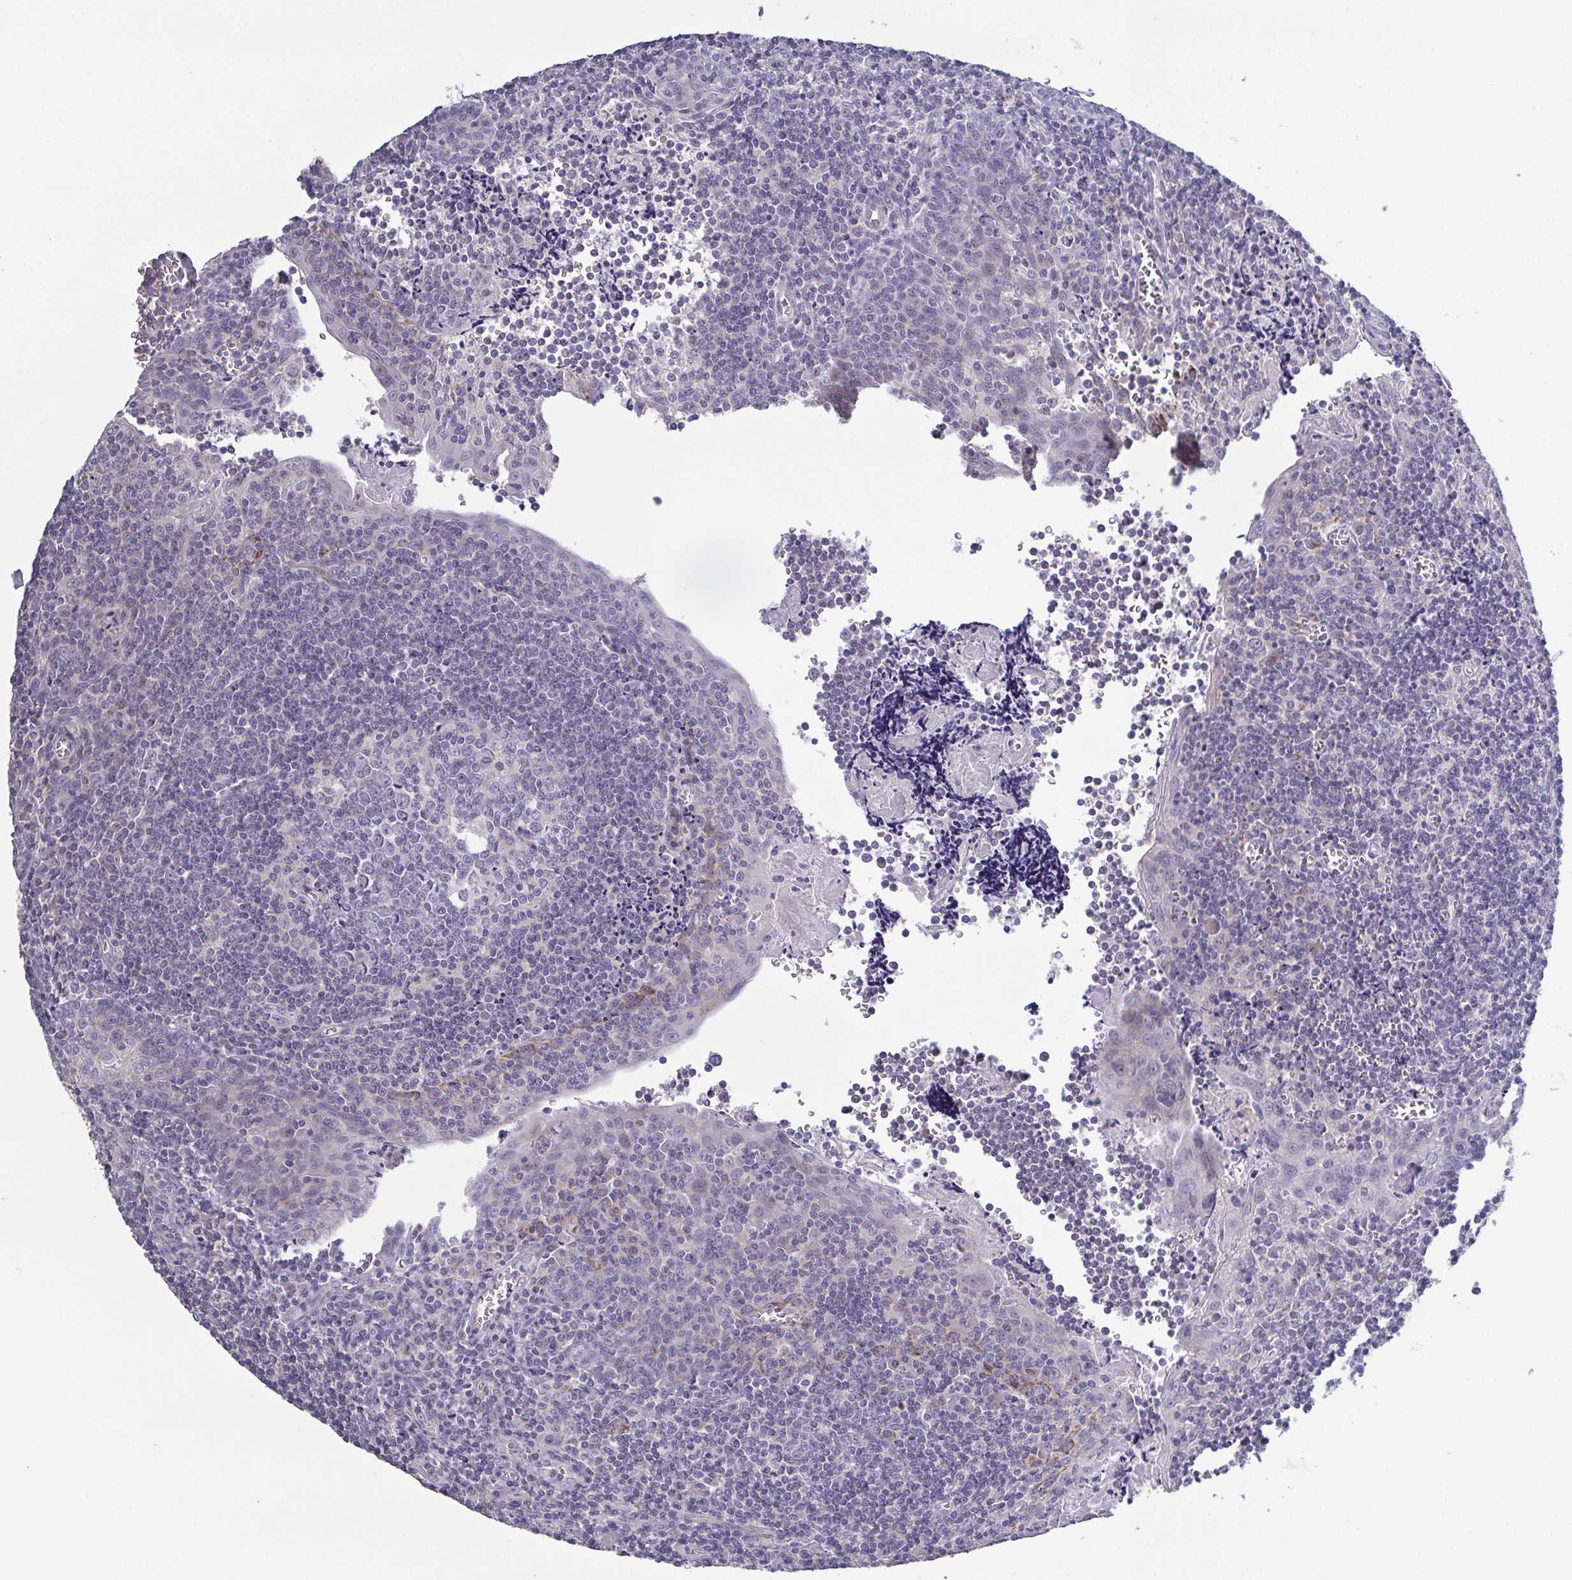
{"staining": {"intensity": "negative", "quantity": "none", "location": "none"}, "tissue": "tonsil", "cell_type": "Germinal center cells", "image_type": "normal", "snomed": [{"axis": "morphology", "description": "Normal tissue, NOS"}, {"axis": "morphology", "description": "Inflammation, NOS"}, {"axis": "topography", "description": "Tonsil"}], "caption": "The image reveals no significant expression in germinal center cells of tonsil. (Stains: DAB (3,3'-diaminobenzidine) IHC with hematoxylin counter stain, Microscopy: brightfield microscopy at high magnification).", "gene": "GLDC", "patient": {"sex": "female", "age": 31}}